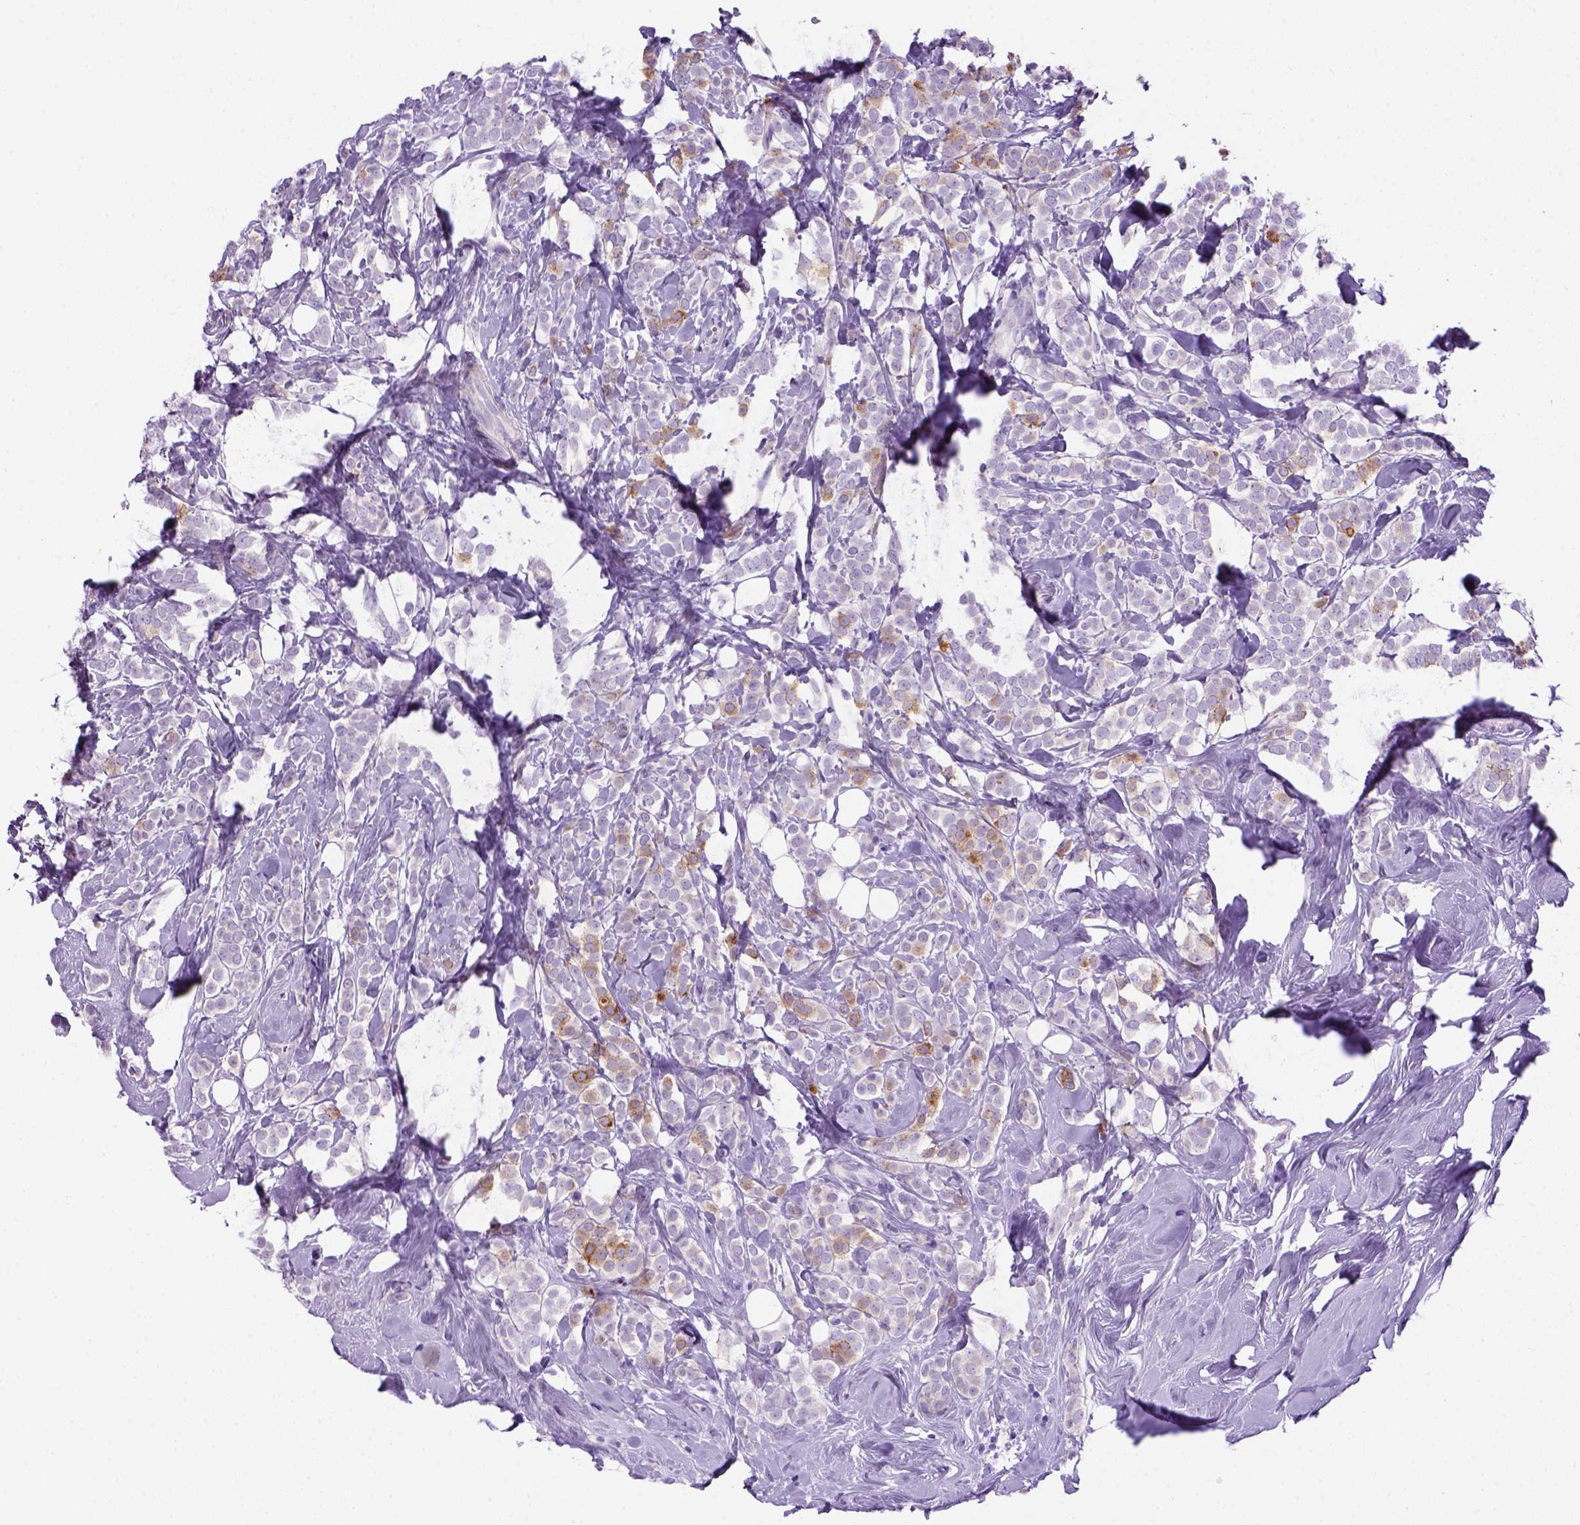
{"staining": {"intensity": "moderate", "quantity": "<25%", "location": "cytoplasmic/membranous"}, "tissue": "breast cancer", "cell_type": "Tumor cells", "image_type": "cancer", "snomed": [{"axis": "morphology", "description": "Lobular carcinoma"}, {"axis": "topography", "description": "Breast"}], "caption": "Lobular carcinoma (breast) stained with immunohistochemistry shows moderate cytoplasmic/membranous staining in approximately <25% of tumor cells.", "gene": "DNAH11", "patient": {"sex": "female", "age": 49}}